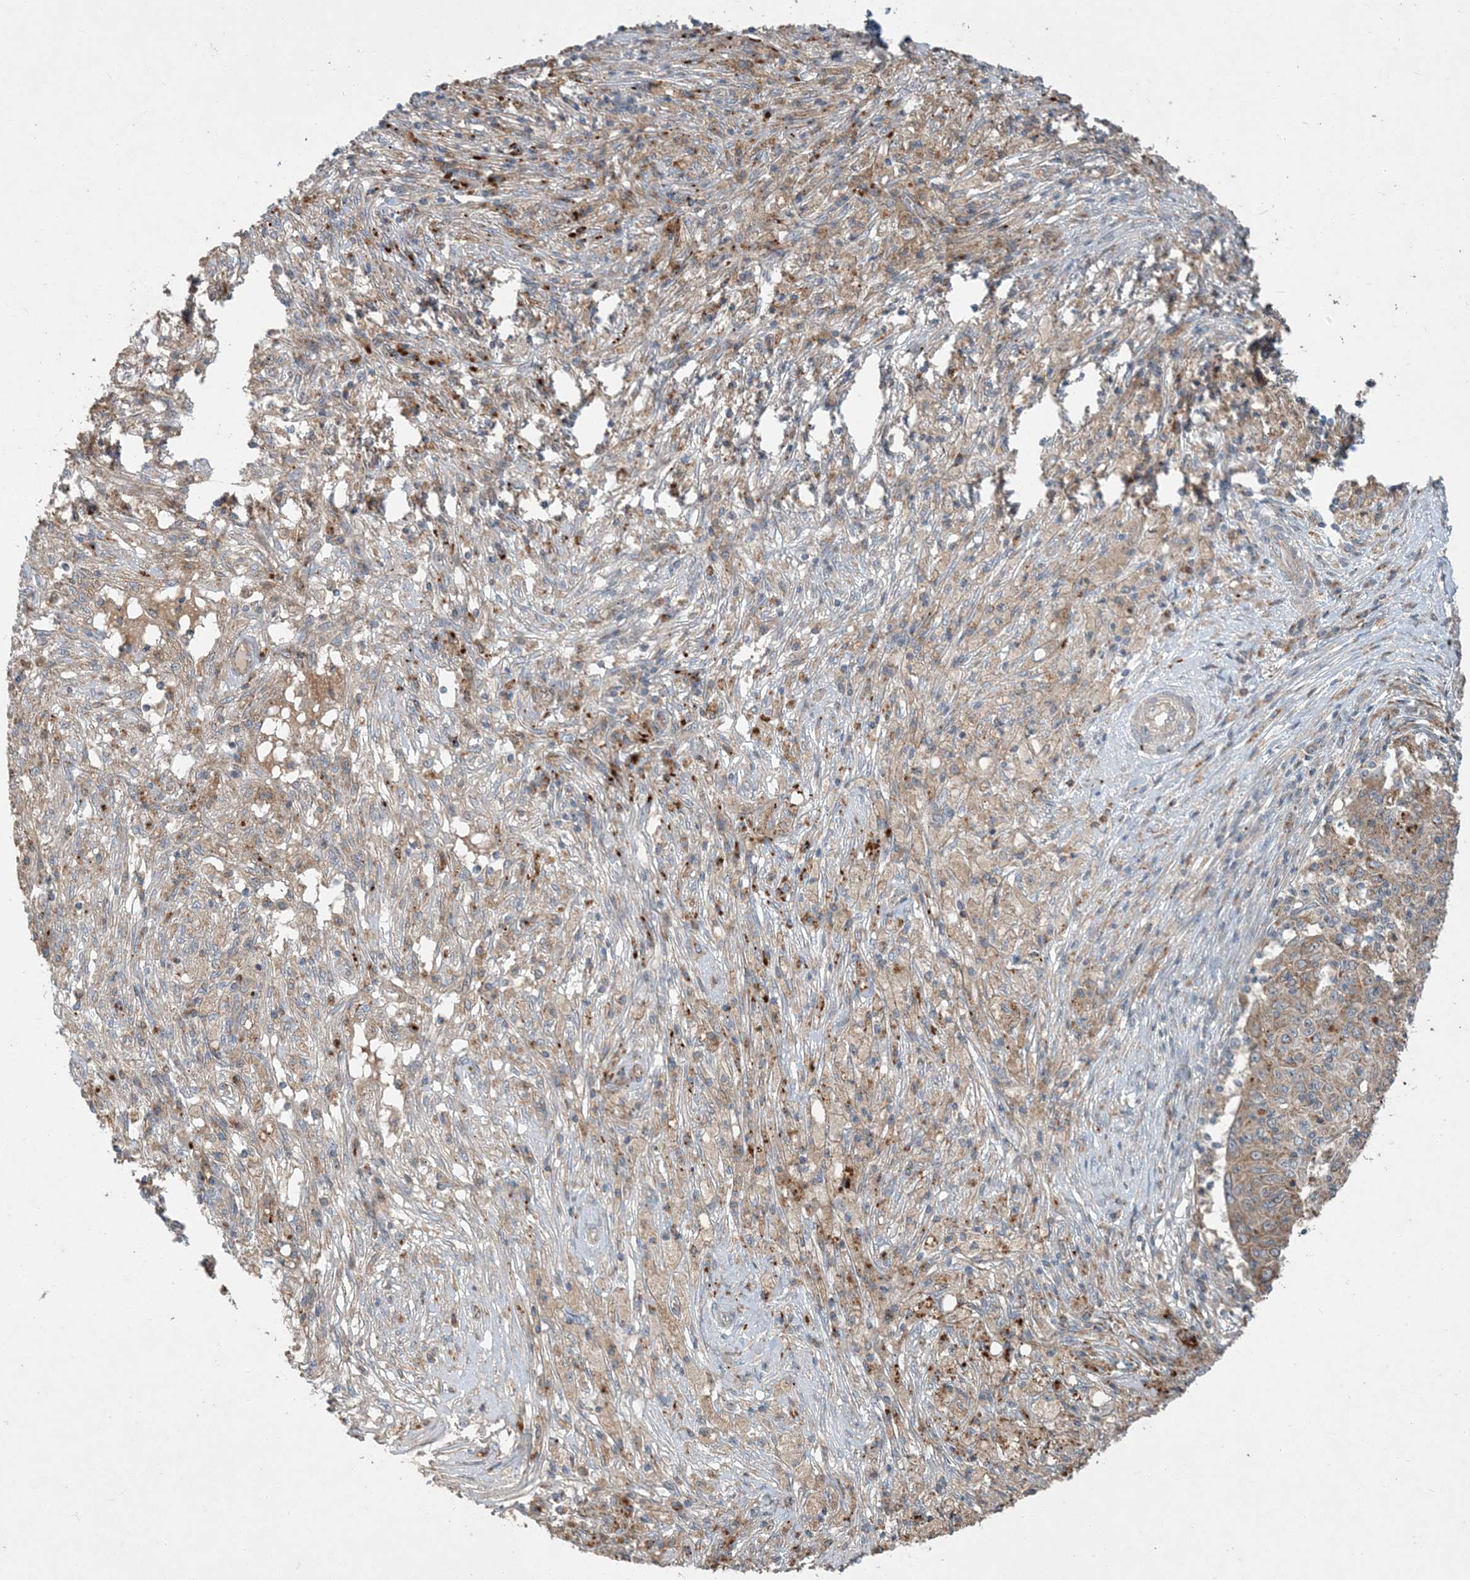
{"staining": {"intensity": "weak", "quantity": ">75%", "location": "cytoplasmic/membranous"}, "tissue": "ovarian cancer", "cell_type": "Tumor cells", "image_type": "cancer", "snomed": [{"axis": "morphology", "description": "Carcinoma, endometroid"}, {"axis": "topography", "description": "Ovary"}], "caption": "Ovarian cancer stained with a brown dye reveals weak cytoplasmic/membranous positive staining in approximately >75% of tumor cells.", "gene": "LTN1", "patient": {"sex": "female", "age": 42}}